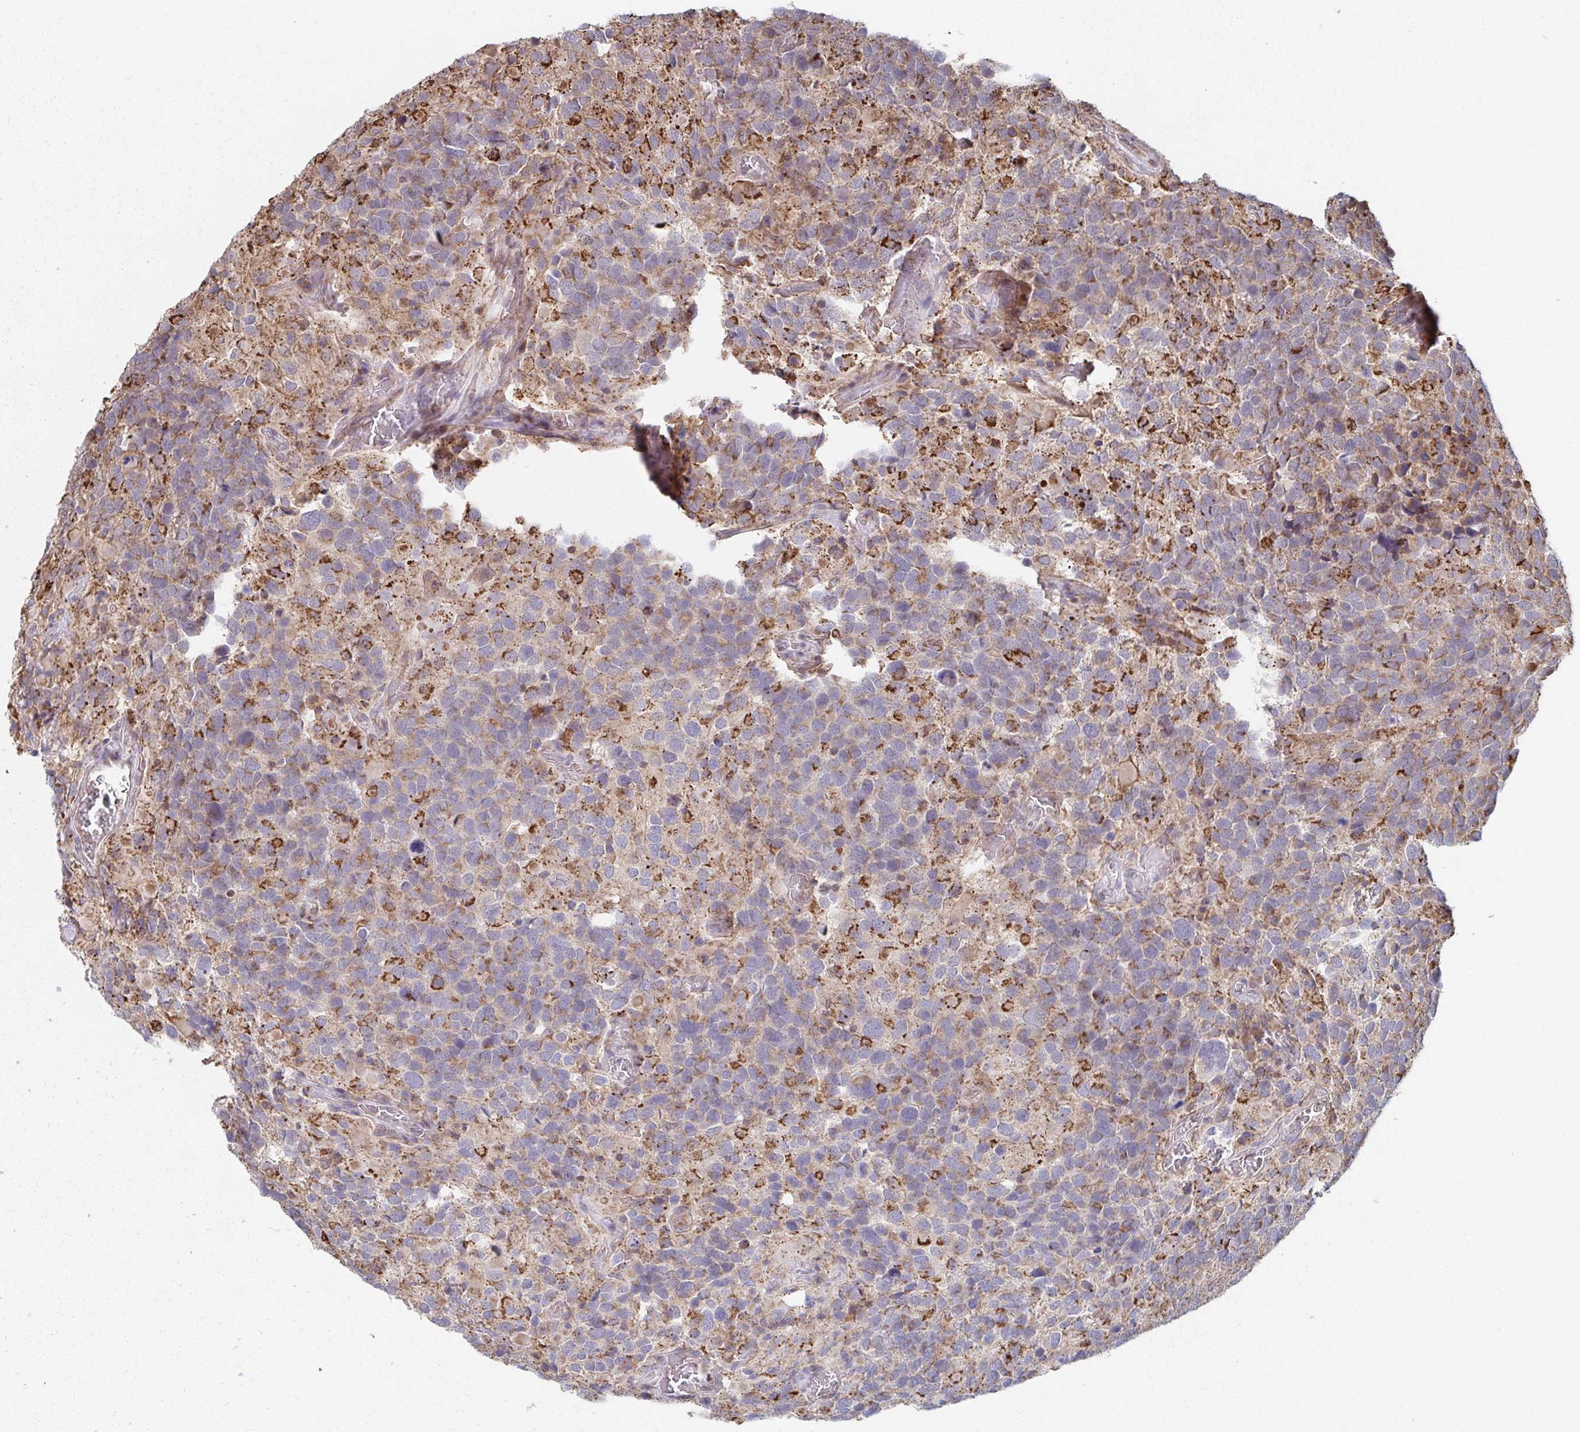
{"staining": {"intensity": "moderate", "quantity": ">75%", "location": "cytoplasmic/membranous"}, "tissue": "glioma", "cell_type": "Tumor cells", "image_type": "cancer", "snomed": [{"axis": "morphology", "description": "Glioma, malignant, High grade"}, {"axis": "topography", "description": "Brain"}], "caption": "Protein staining of malignant glioma (high-grade) tissue reveals moderate cytoplasmic/membranous expression in about >75% of tumor cells.", "gene": "KLHL34", "patient": {"sex": "female", "age": 40}}